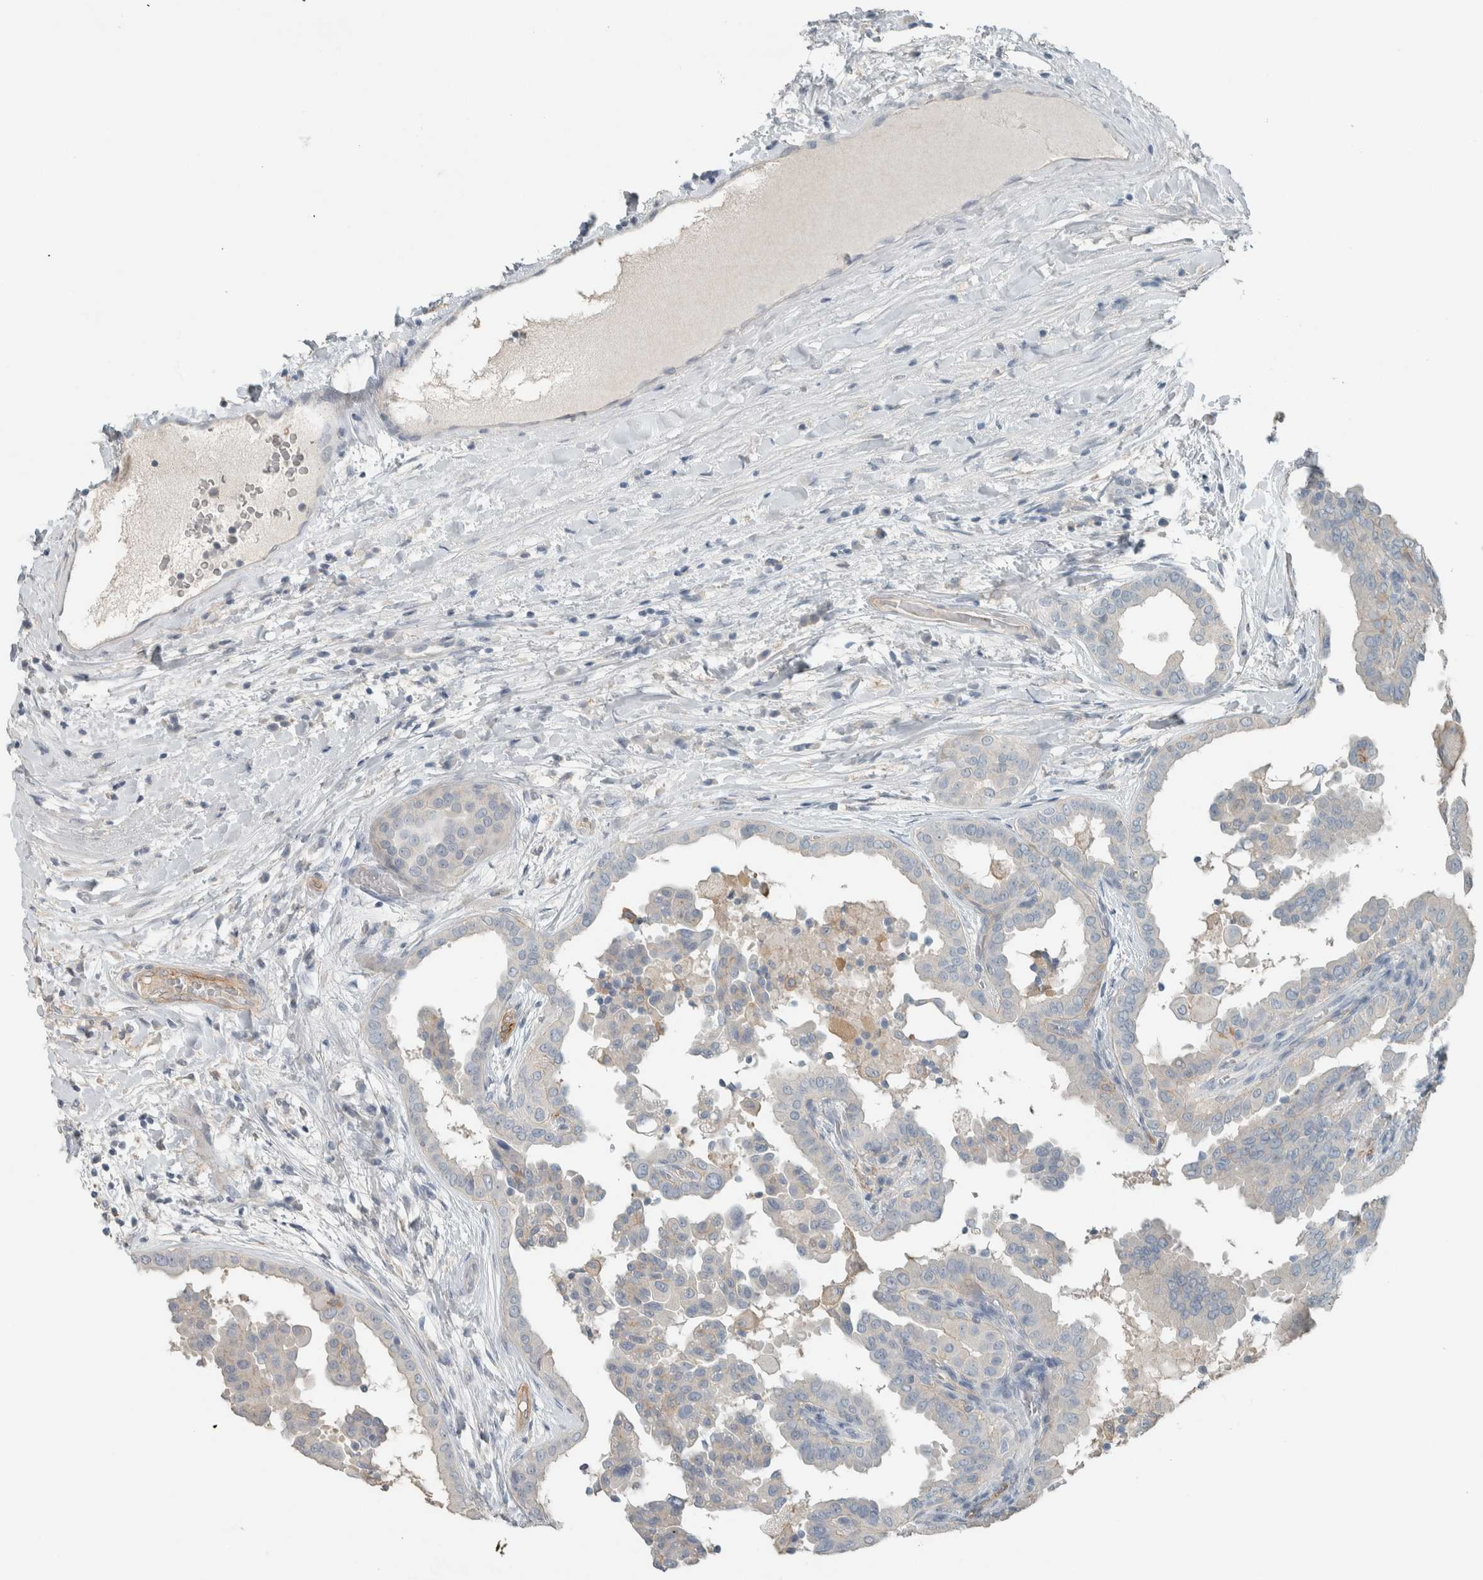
{"staining": {"intensity": "negative", "quantity": "none", "location": "none"}, "tissue": "thyroid cancer", "cell_type": "Tumor cells", "image_type": "cancer", "snomed": [{"axis": "morphology", "description": "Papillary adenocarcinoma, NOS"}, {"axis": "topography", "description": "Thyroid gland"}], "caption": "IHC micrograph of neoplastic tissue: human thyroid papillary adenocarcinoma stained with DAB exhibits no significant protein positivity in tumor cells. (DAB immunohistochemistry with hematoxylin counter stain).", "gene": "SCIN", "patient": {"sex": "male", "age": 33}}